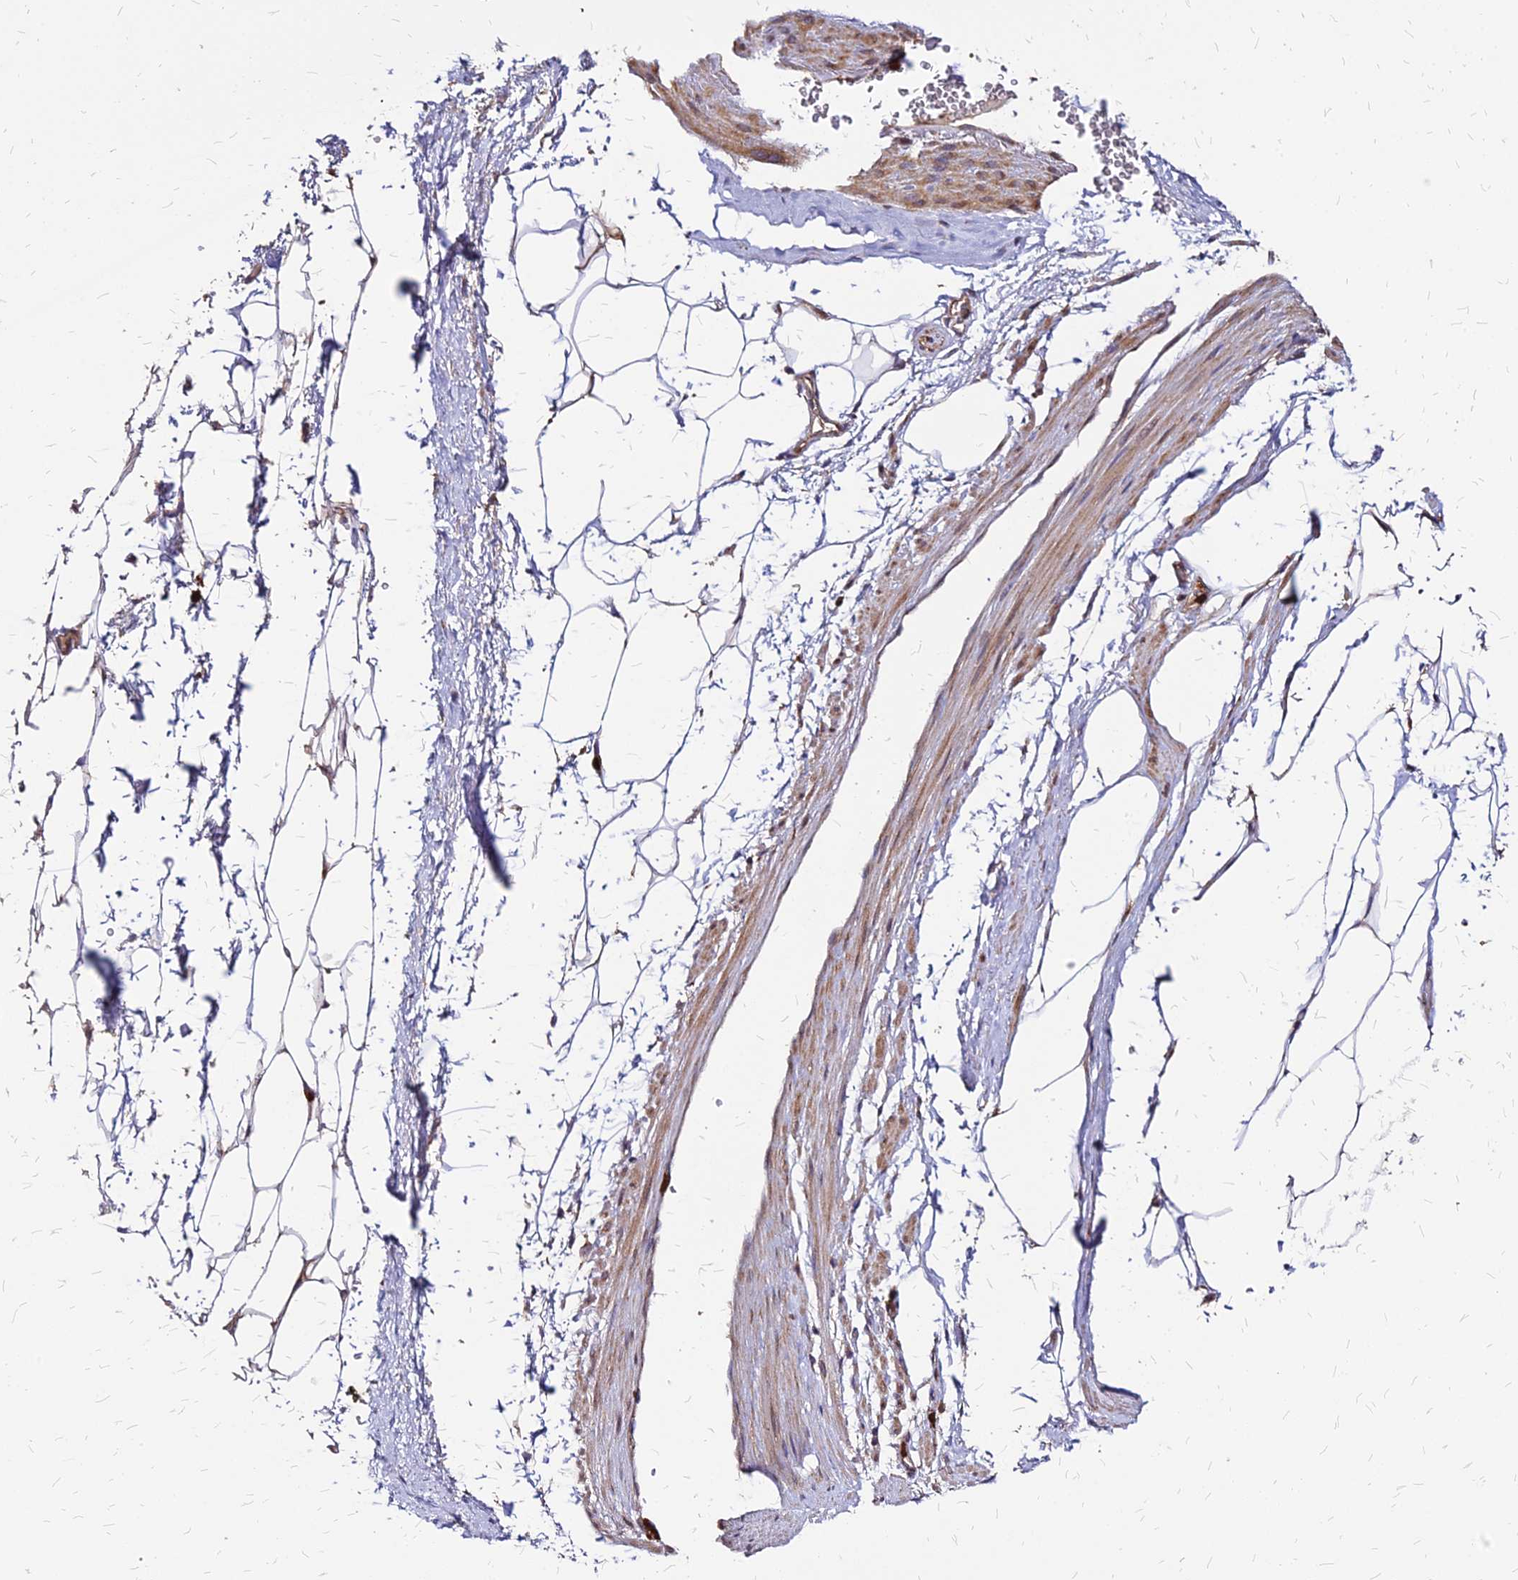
{"staining": {"intensity": "moderate", "quantity": ">75%", "location": "cytoplasmic/membranous"}, "tissue": "adipose tissue", "cell_type": "Adipocytes", "image_type": "normal", "snomed": [{"axis": "morphology", "description": "Normal tissue, NOS"}, {"axis": "morphology", "description": "Adenocarcinoma, Low grade"}, {"axis": "topography", "description": "Prostate"}, {"axis": "topography", "description": "Peripheral nerve tissue"}], "caption": "DAB (3,3'-diaminobenzidine) immunohistochemical staining of benign adipose tissue shows moderate cytoplasmic/membranous protein staining in about >75% of adipocytes.", "gene": "APBA3", "patient": {"sex": "male", "age": 63}}